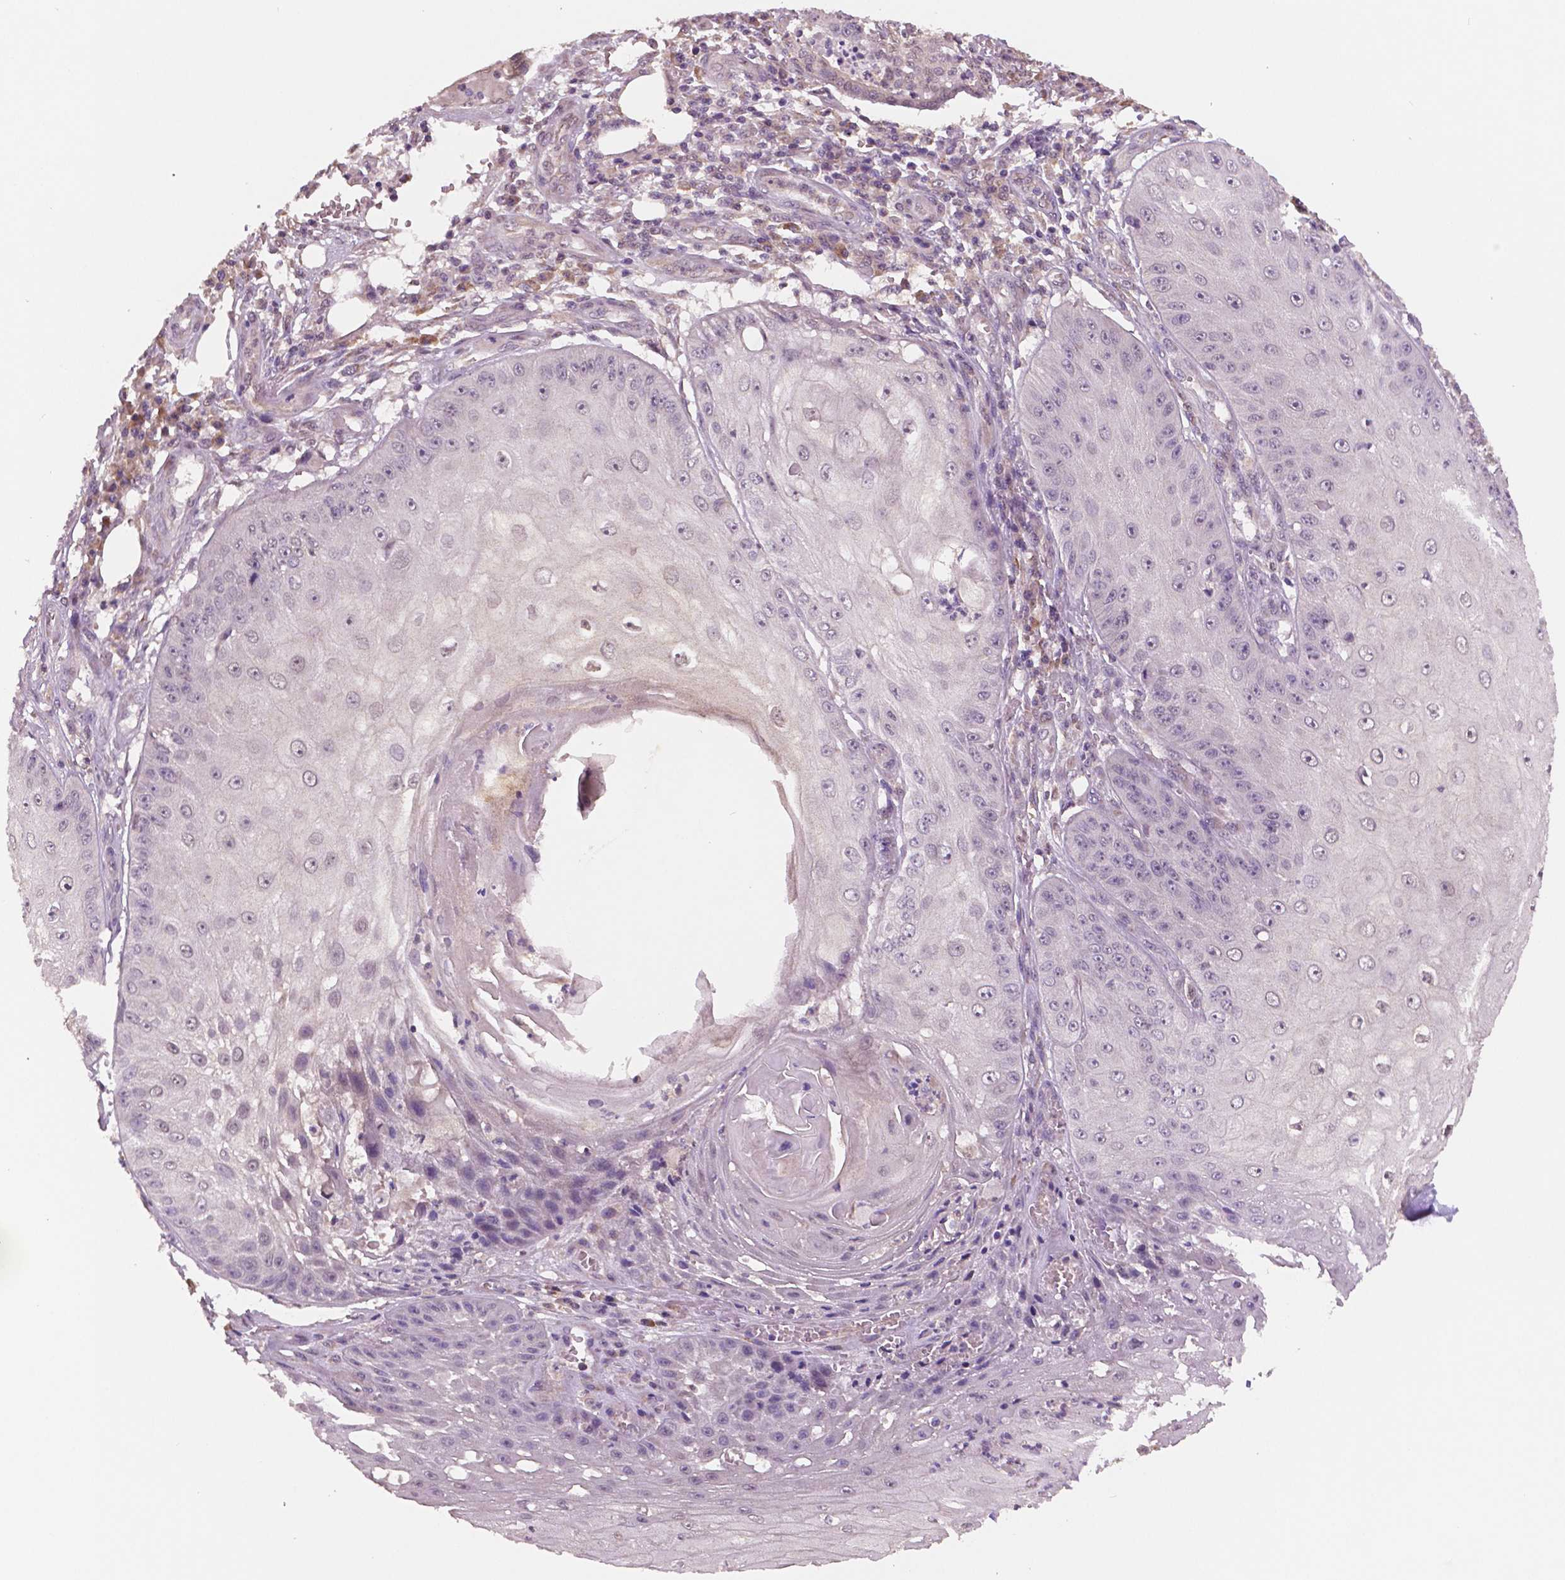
{"staining": {"intensity": "negative", "quantity": "none", "location": "none"}, "tissue": "skin cancer", "cell_type": "Tumor cells", "image_type": "cancer", "snomed": [{"axis": "morphology", "description": "Squamous cell carcinoma, NOS"}, {"axis": "topography", "description": "Skin"}], "caption": "The immunohistochemistry (IHC) histopathology image has no significant staining in tumor cells of squamous cell carcinoma (skin) tissue.", "gene": "STAT3", "patient": {"sex": "male", "age": 70}}